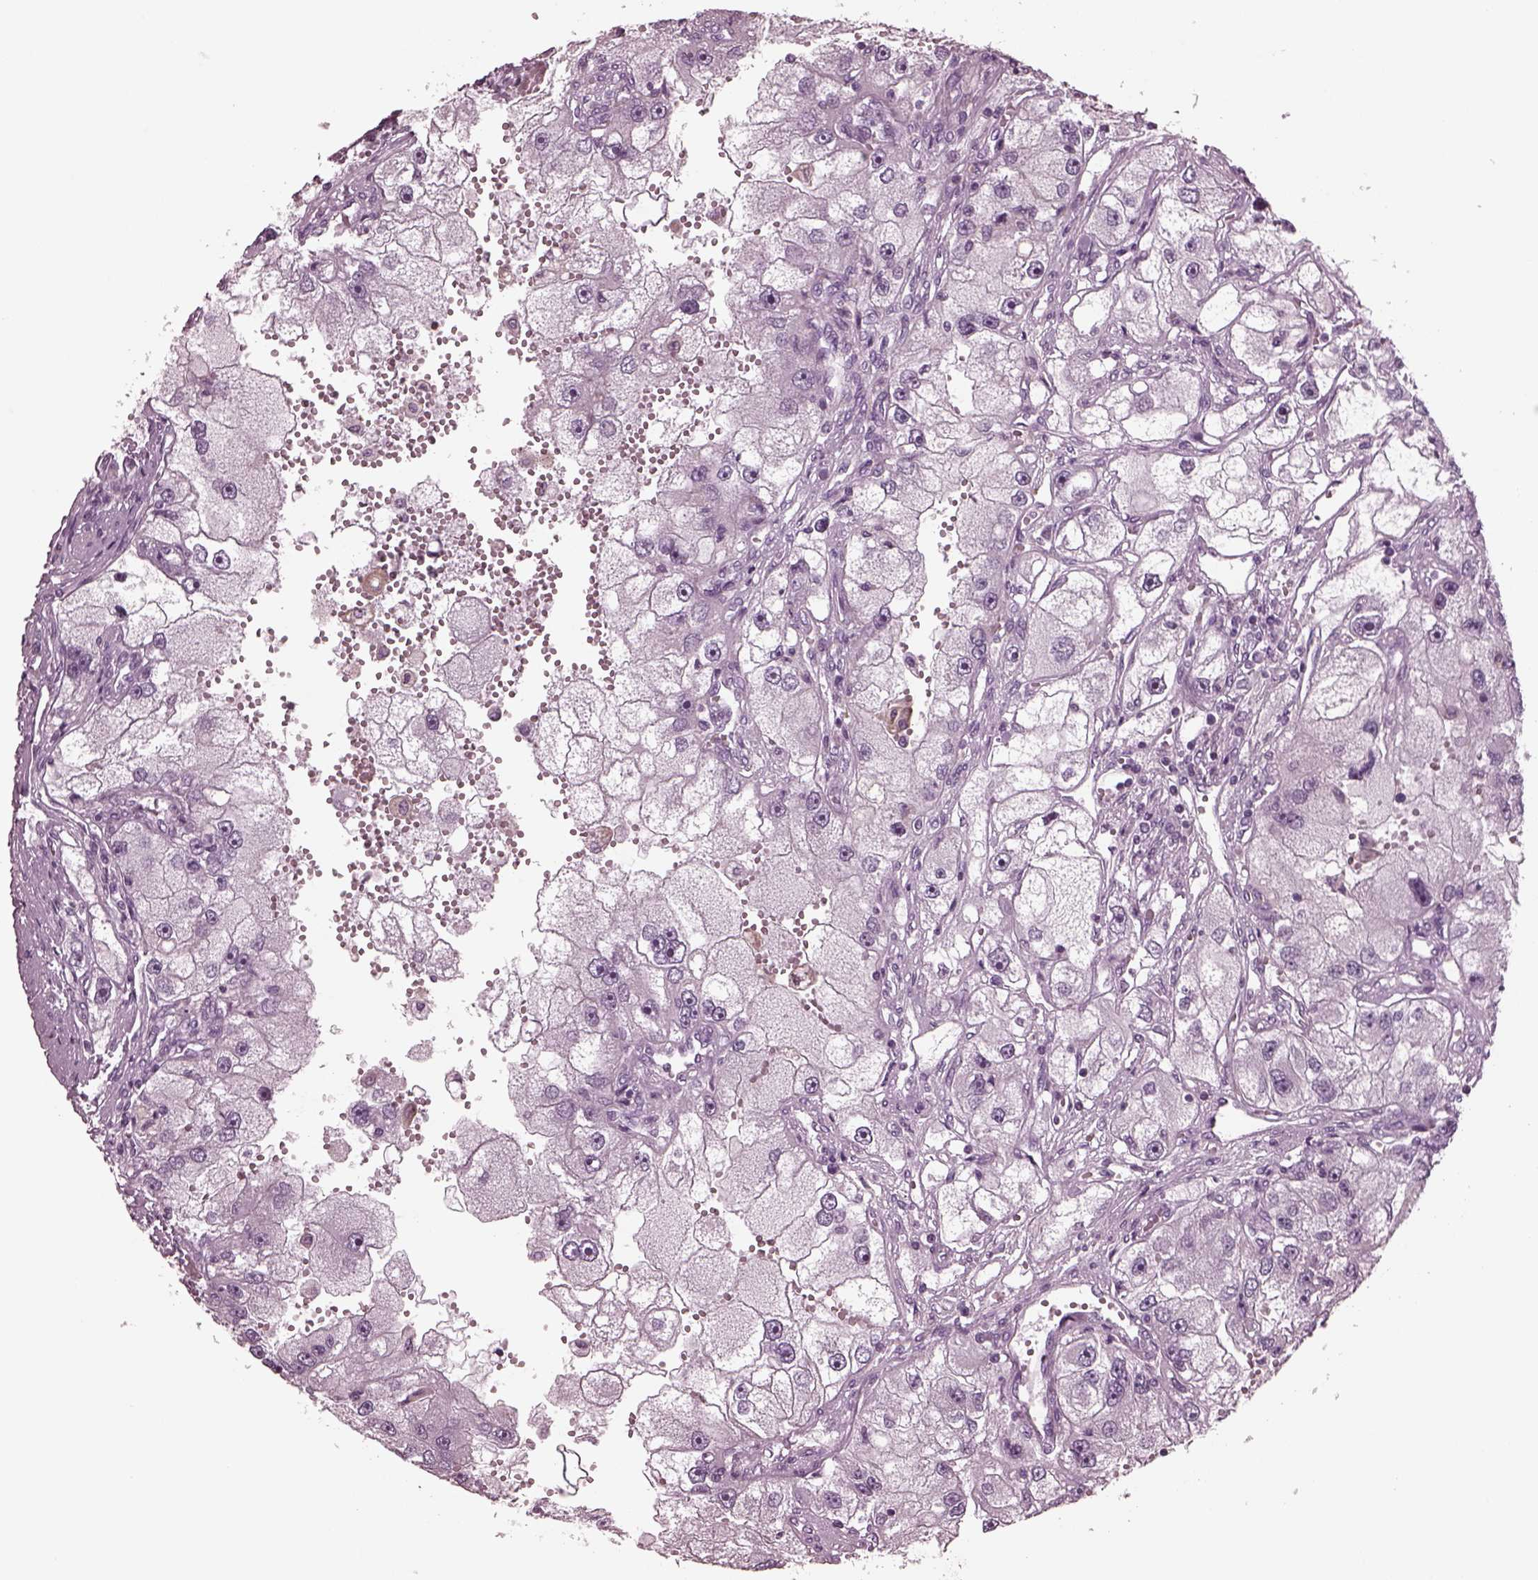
{"staining": {"intensity": "negative", "quantity": "none", "location": "none"}, "tissue": "renal cancer", "cell_type": "Tumor cells", "image_type": "cancer", "snomed": [{"axis": "morphology", "description": "Adenocarcinoma, NOS"}, {"axis": "topography", "description": "Kidney"}], "caption": "IHC photomicrograph of renal cancer (adenocarcinoma) stained for a protein (brown), which demonstrates no expression in tumor cells. The staining is performed using DAB brown chromogen with nuclei counter-stained in using hematoxylin.", "gene": "GDF11", "patient": {"sex": "male", "age": 63}}